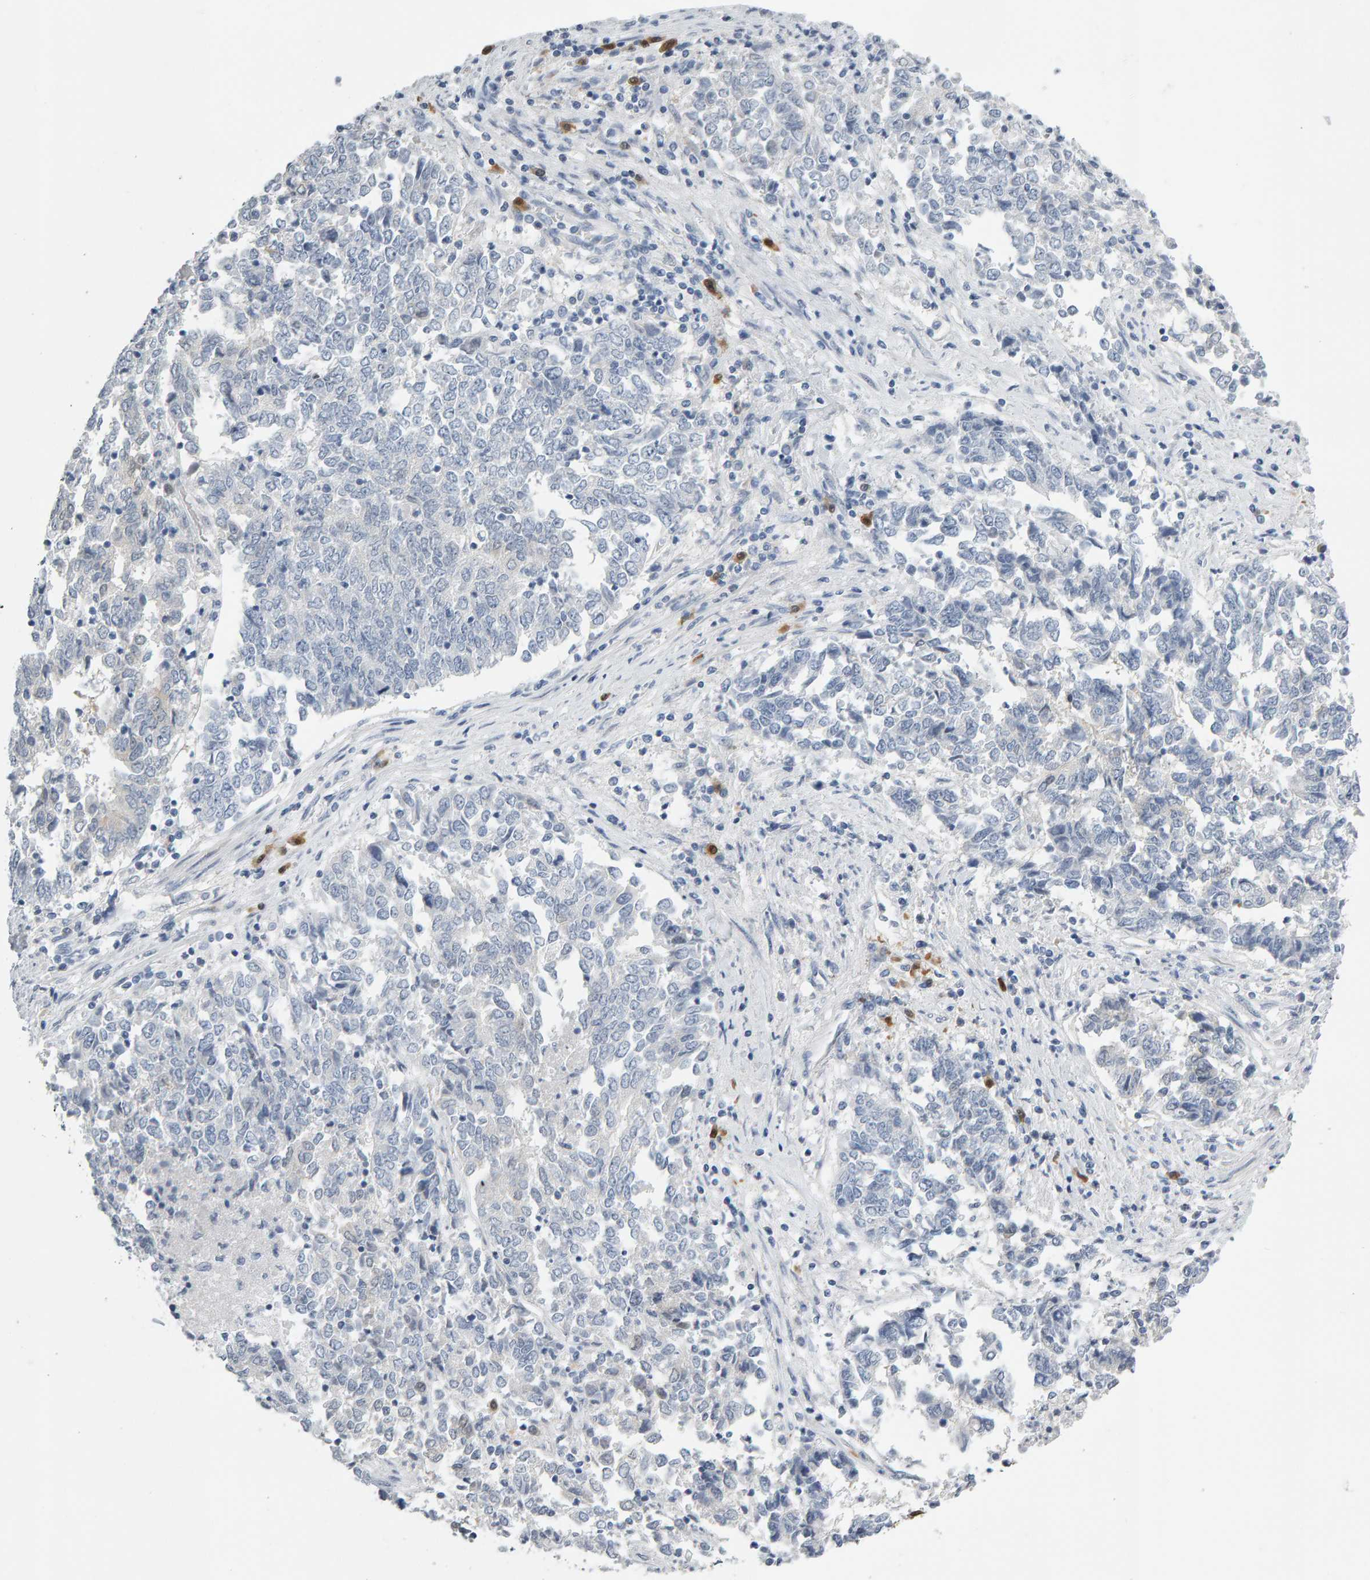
{"staining": {"intensity": "negative", "quantity": "none", "location": "none"}, "tissue": "endometrial cancer", "cell_type": "Tumor cells", "image_type": "cancer", "snomed": [{"axis": "morphology", "description": "Adenocarcinoma, NOS"}, {"axis": "topography", "description": "Endometrium"}], "caption": "Image shows no significant protein staining in tumor cells of adenocarcinoma (endometrial).", "gene": "CTH", "patient": {"sex": "female", "age": 80}}